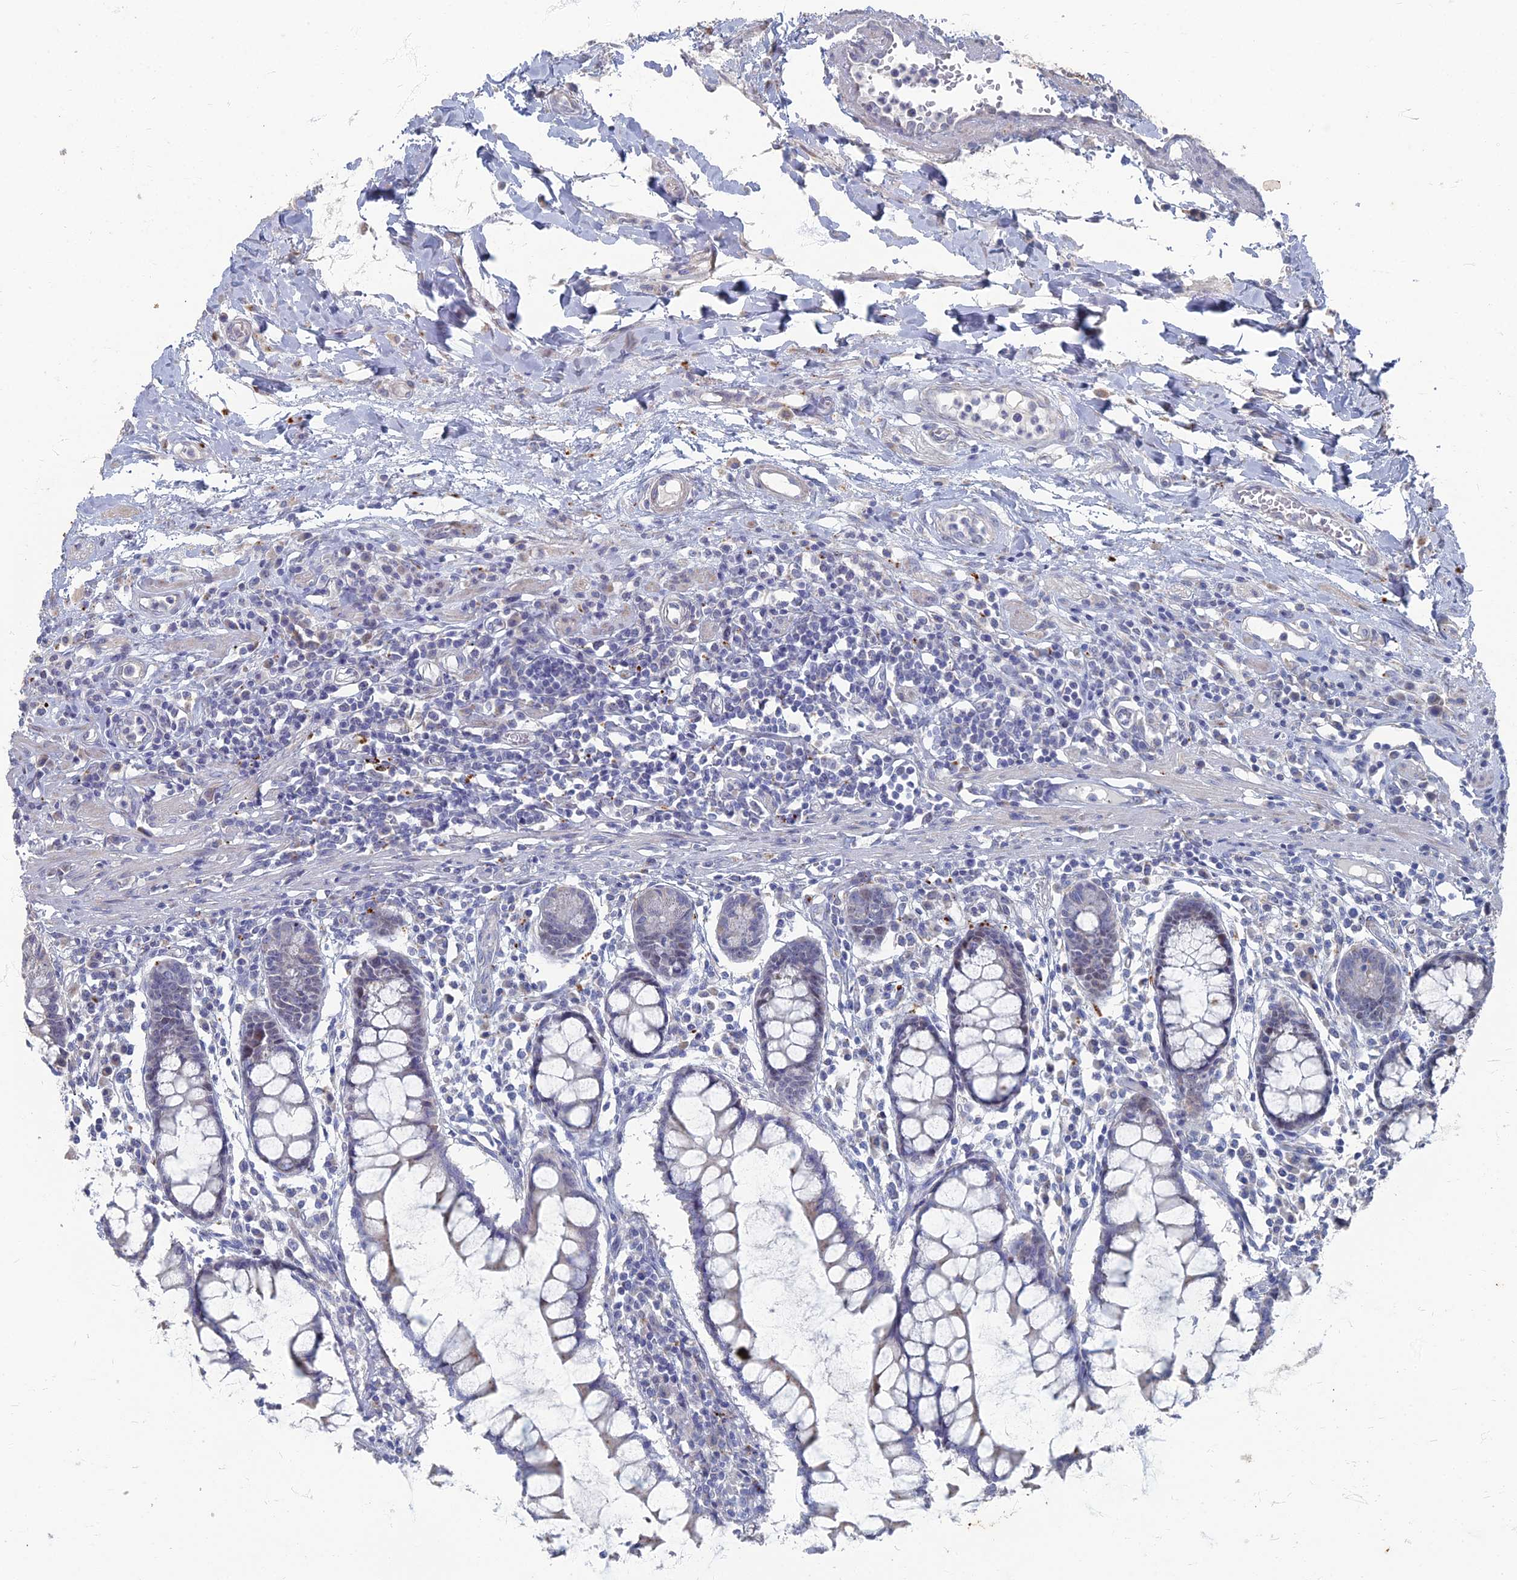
{"staining": {"intensity": "negative", "quantity": "none", "location": "none"}, "tissue": "colon", "cell_type": "Endothelial cells", "image_type": "normal", "snomed": [{"axis": "morphology", "description": "Normal tissue, NOS"}, {"axis": "morphology", "description": "Adenocarcinoma, NOS"}, {"axis": "topography", "description": "Colon"}], "caption": "The micrograph reveals no significant staining in endothelial cells of colon. (DAB IHC with hematoxylin counter stain).", "gene": "TMEM128", "patient": {"sex": "female", "age": 55}}